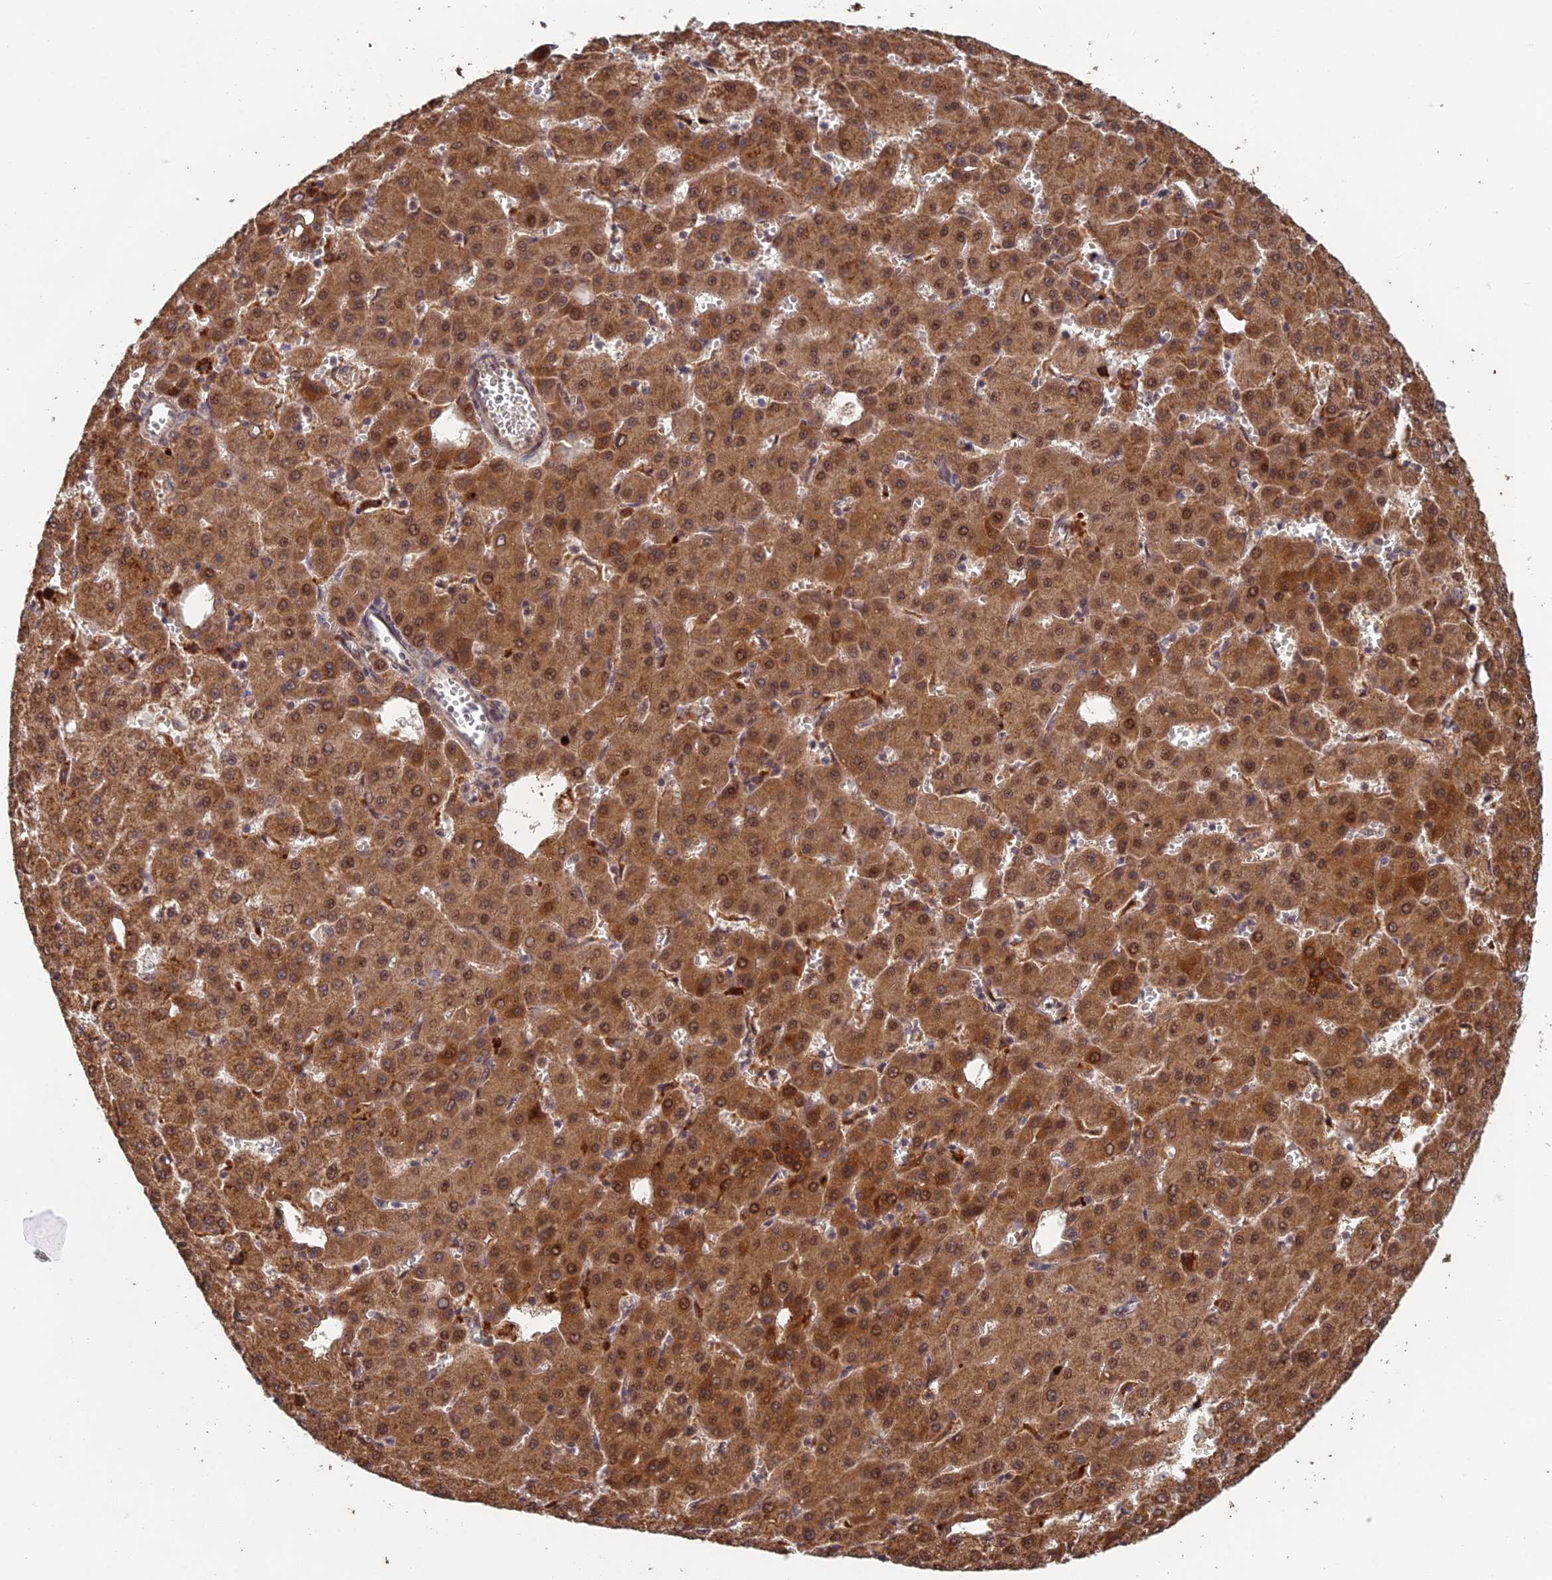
{"staining": {"intensity": "moderate", "quantity": ">75%", "location": "cytoplasmic/membranous,nuclear"}, "tissue": "liver cancer", "cell_type": "Tumor cells", "image_type": "cancer", "snomed": [{"axis": "morphology", "description": "Carcinoma, Hepatocellular, NOS"}, {"axis": "topography", "description": "Liver"}], "caption": "Brown immunohistochemical staining in liver cancer (hepatocellular carcinoma) reveals moderate cytoplasmic/membranous and nuclear positivity in about >75% of tumor cells.", "gene": "RANBP3", "patient": {"sex": "male", "age": 47}}